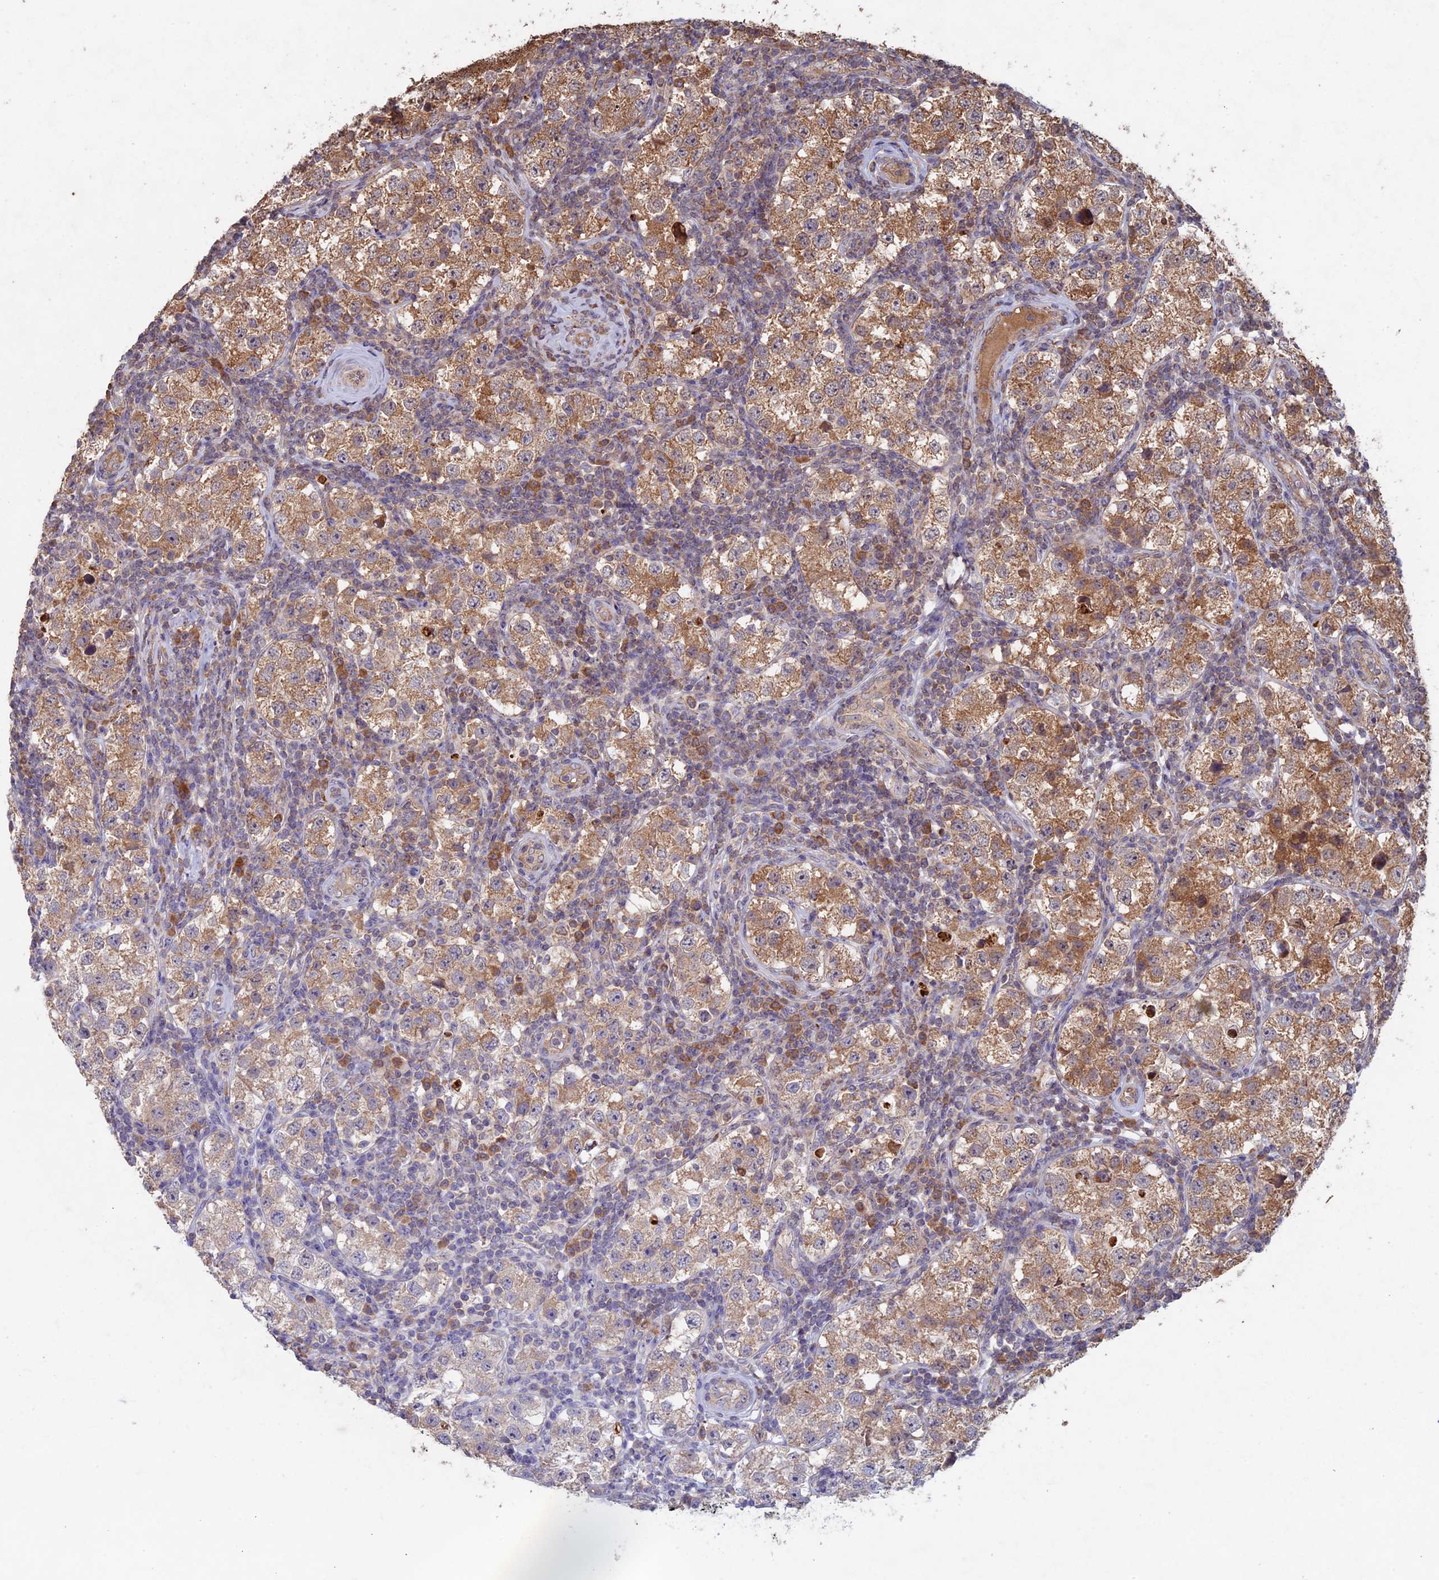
{"staining": {"intensity": "moderate", "quantity": ">75%", "location": "cytoplasmic/membranous"}, "tissue": "testis cancer", "cell_type": "Tumor cells", "image_type": "cancer", "snomed": [{"axis": "morphology", "description": "Seminoma, NOS"}, {"axis": "topography", "description": "Testis"}], "caption": "Testis cancer stained with a protein marker reveals moderate staining in tumor cells.", "gene": "RCCD1", "patient": {"sex": "male", "age": 34}}